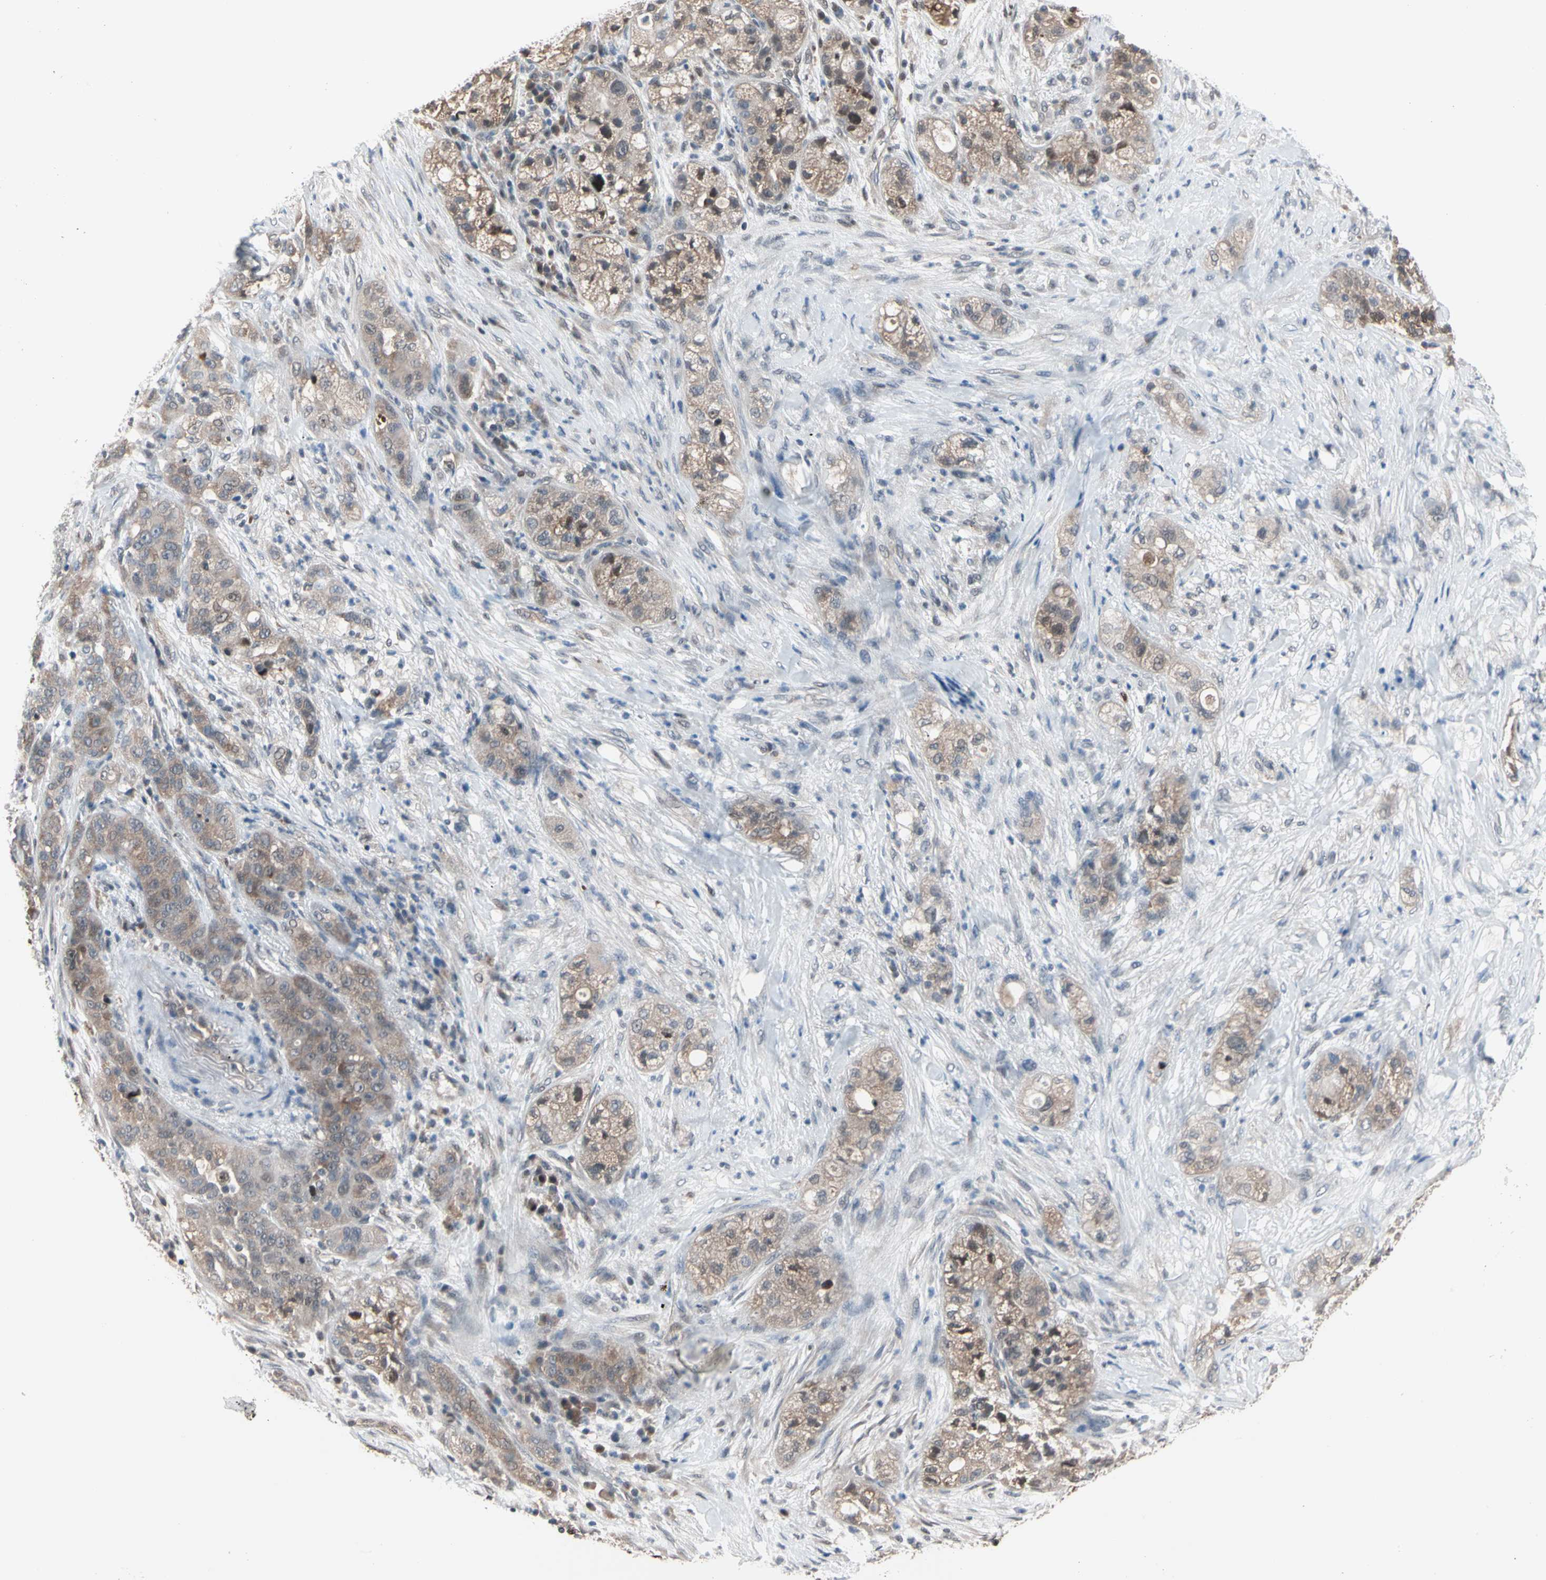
{"staining": {"intensity": "weak", "quantity": ">75%", "location": "cytoplasmic/membranous"}, "tissue": "pancreatic cancer", "cell_type": "Tumor cells", "image_type": "cancer", "snomed": [{"axis": "morphology", "description": "Adenocarcinoma, NOS"}, {"axis": "topography", "description": "Pancreas"}], "caption": "Pancreatic cancer stained with a brown dye demonstrates weak cytoplasmic/membranous positive positivity in about >75% of tumor cells.", "gene": "PSMA2", "patient": {"sex": "female", "age": 78}}